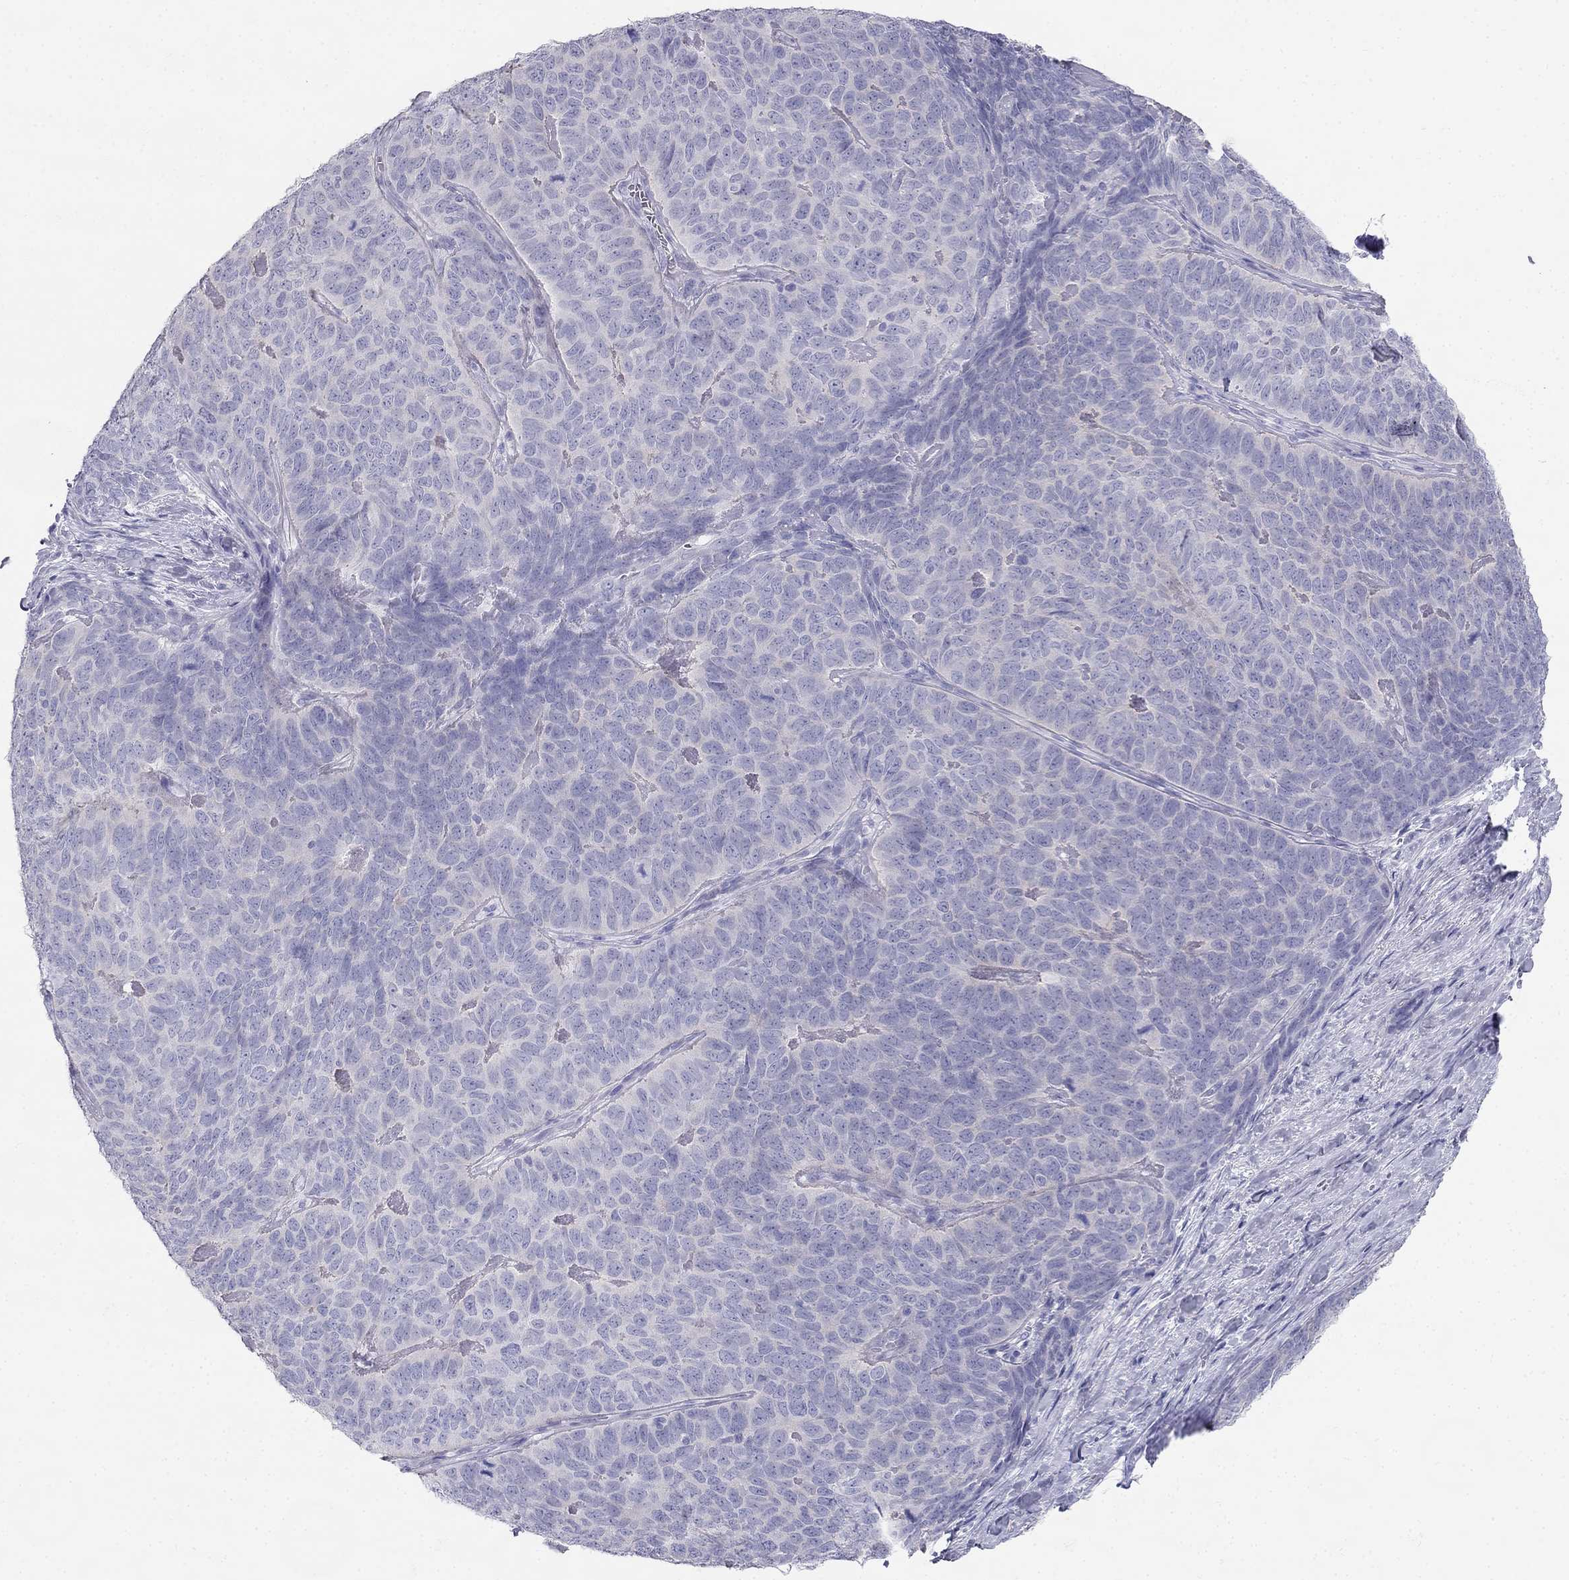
{"staining": {"intensity": "negative", "quantity": "none", "location": "none"}, "tissue": "skin cancer", "cell_type": "Tumor cells", "image_type": "cancer", "snomed": [{"axis": "morphology", "description": "Squamous cell carcinoma, NOS"}, {"axis": "topography", "description": "Skin"}, {"axis": "topography", "description": "Anal"}], "caption": "Immunohistochemical staining of skin cancer (squamous cell carcinoma) reveals no significant expression in tumor cells. (IHC, brightfield microscopy, high magnification).", "gene": "RFLNA", "patient": {"sex": "female", "age": 51}}